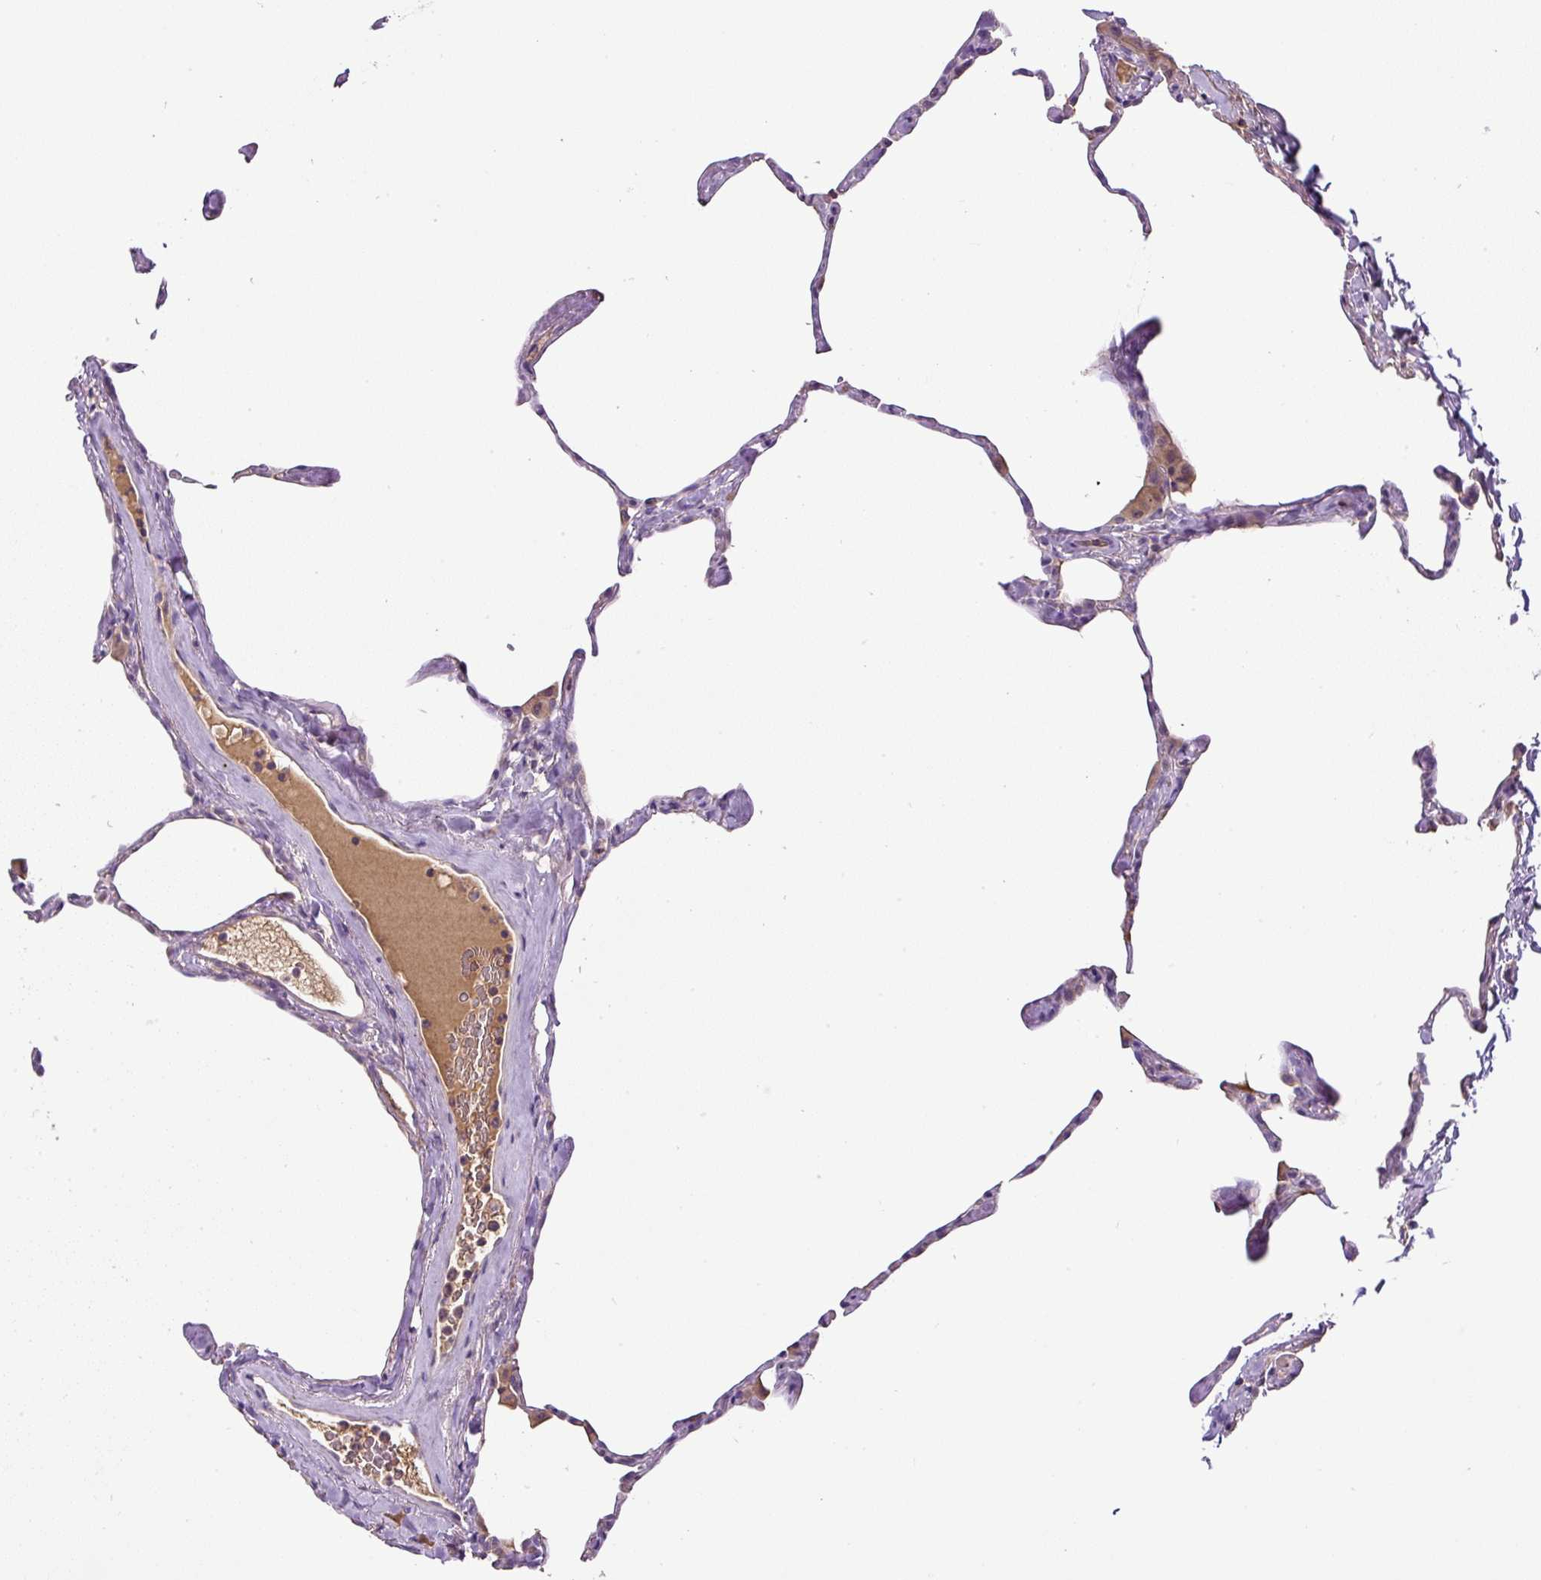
{"staining": {"intensity": "negative", "quantity": "none", "location": "none"}, "tissue": "lung", "cell_type": "Alveolar cells", "image_type": "normal", "snomed": [{"axis": "morphology", "description": "Normal tissue, NOS"}, {"axis": "topography", "description": "Lung"}], "caption": "Immunohistochemistry (IHC) micrograph of benign lung: lung stained with DAB (3,3'-diaminobenzidine) reveals no significant protein expression in alveolar cells. (Brightfield microscopy of DAB (3,3'-diaminobenzidine) immunohistochemistry (IHC) at high magnification).", "gene": "CXCL13", "patient": {"sex": "male", "age": 65}}